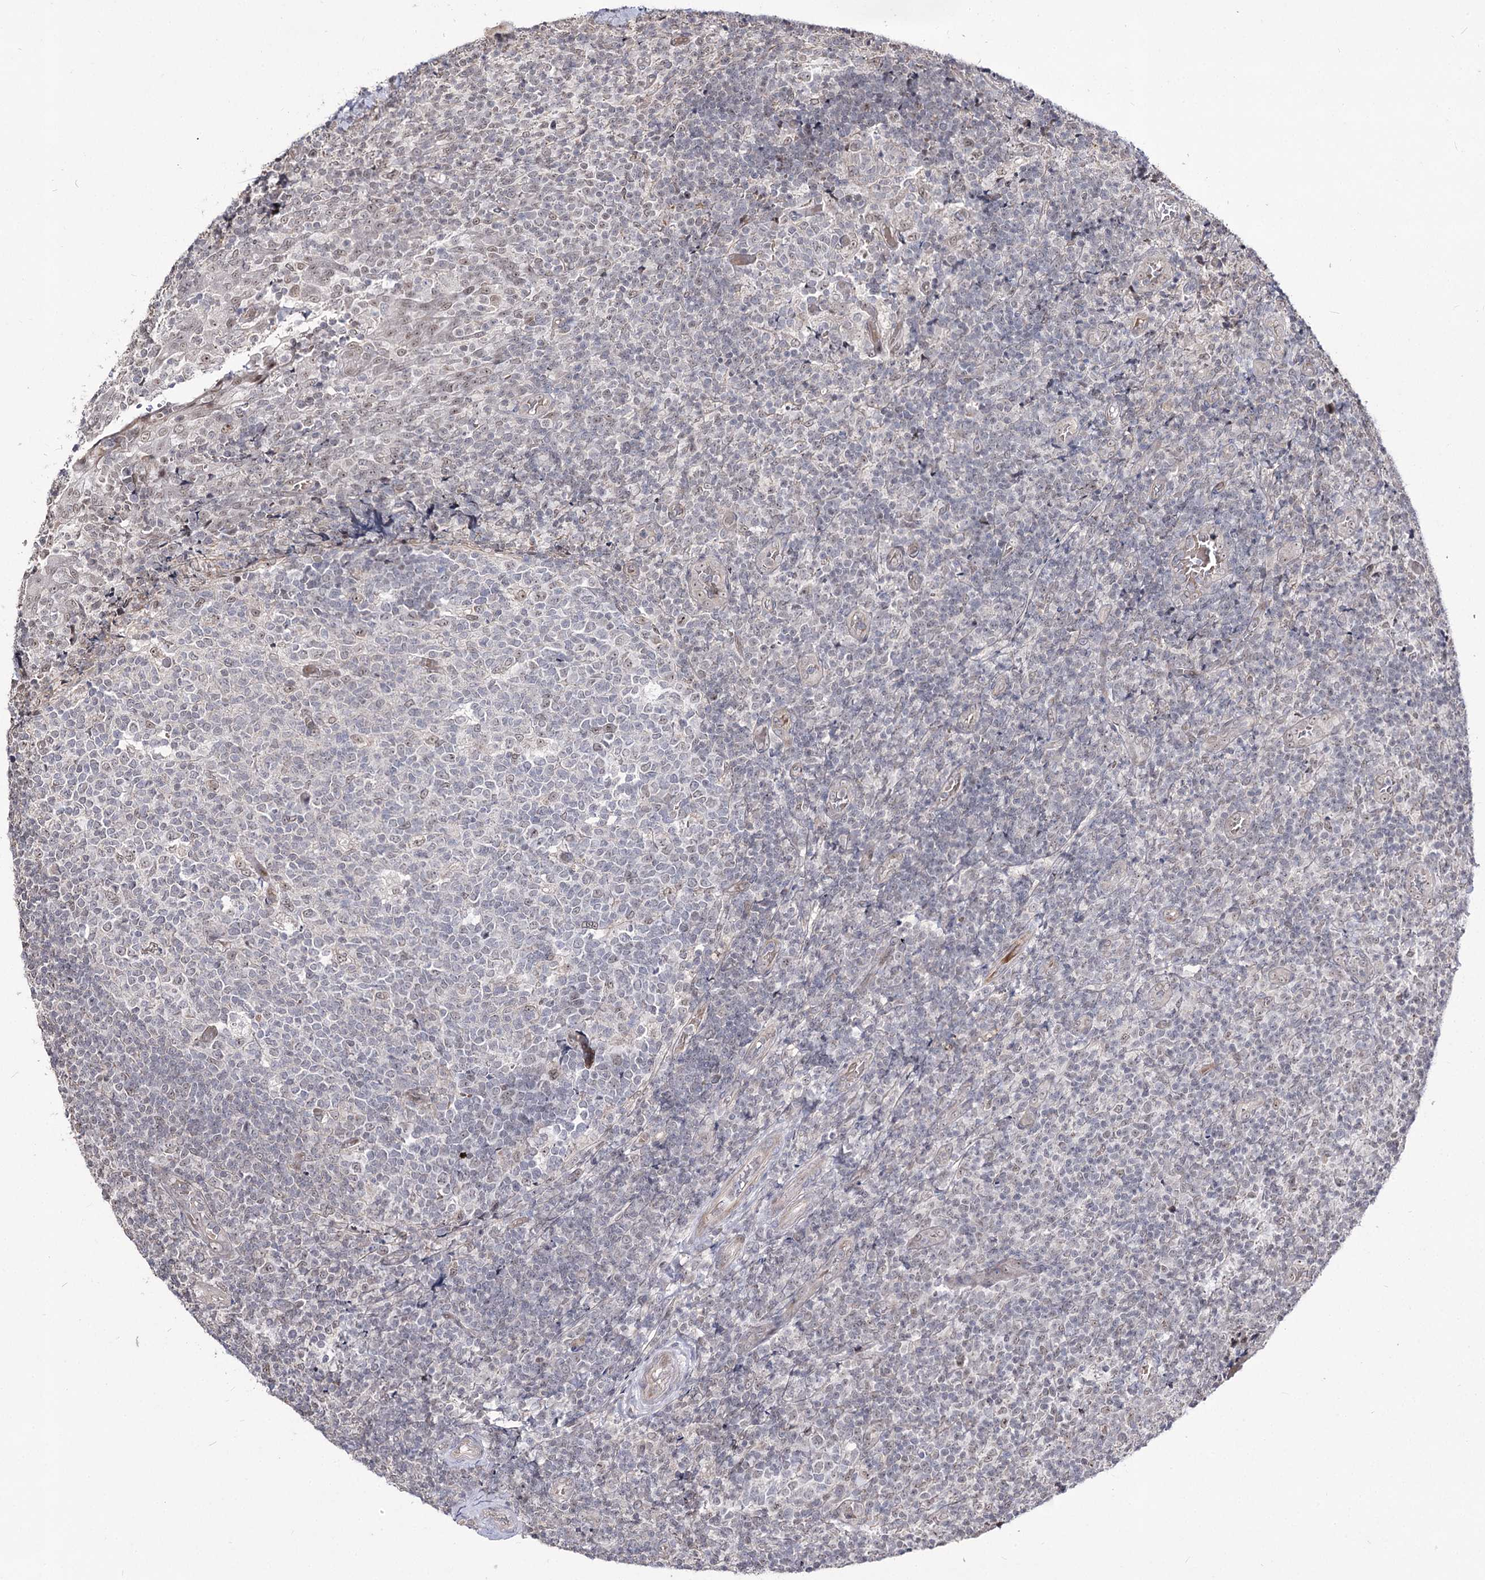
{"staining": {"intensity": "weak", "quantity": "<25%", "location": "nuclear"}, "tissue": "tonsil", "cell_type": "Germinal center cells", "image_type": "normal", "snomed": [{"axis": "morphology", "description": "Normal tissue, NOS"}, {"axis": "topography", "description": "Tonsil"}], "caption": "Immunohistochemistry (IHC) of normal tonsil shows no positivity in germinal center cells. (DAB (3,3'-diaminobenzidine) immunohistochemistry, high magnification).", "gene": "RRP9", "patient": {"sex": "female", "age": 19}}